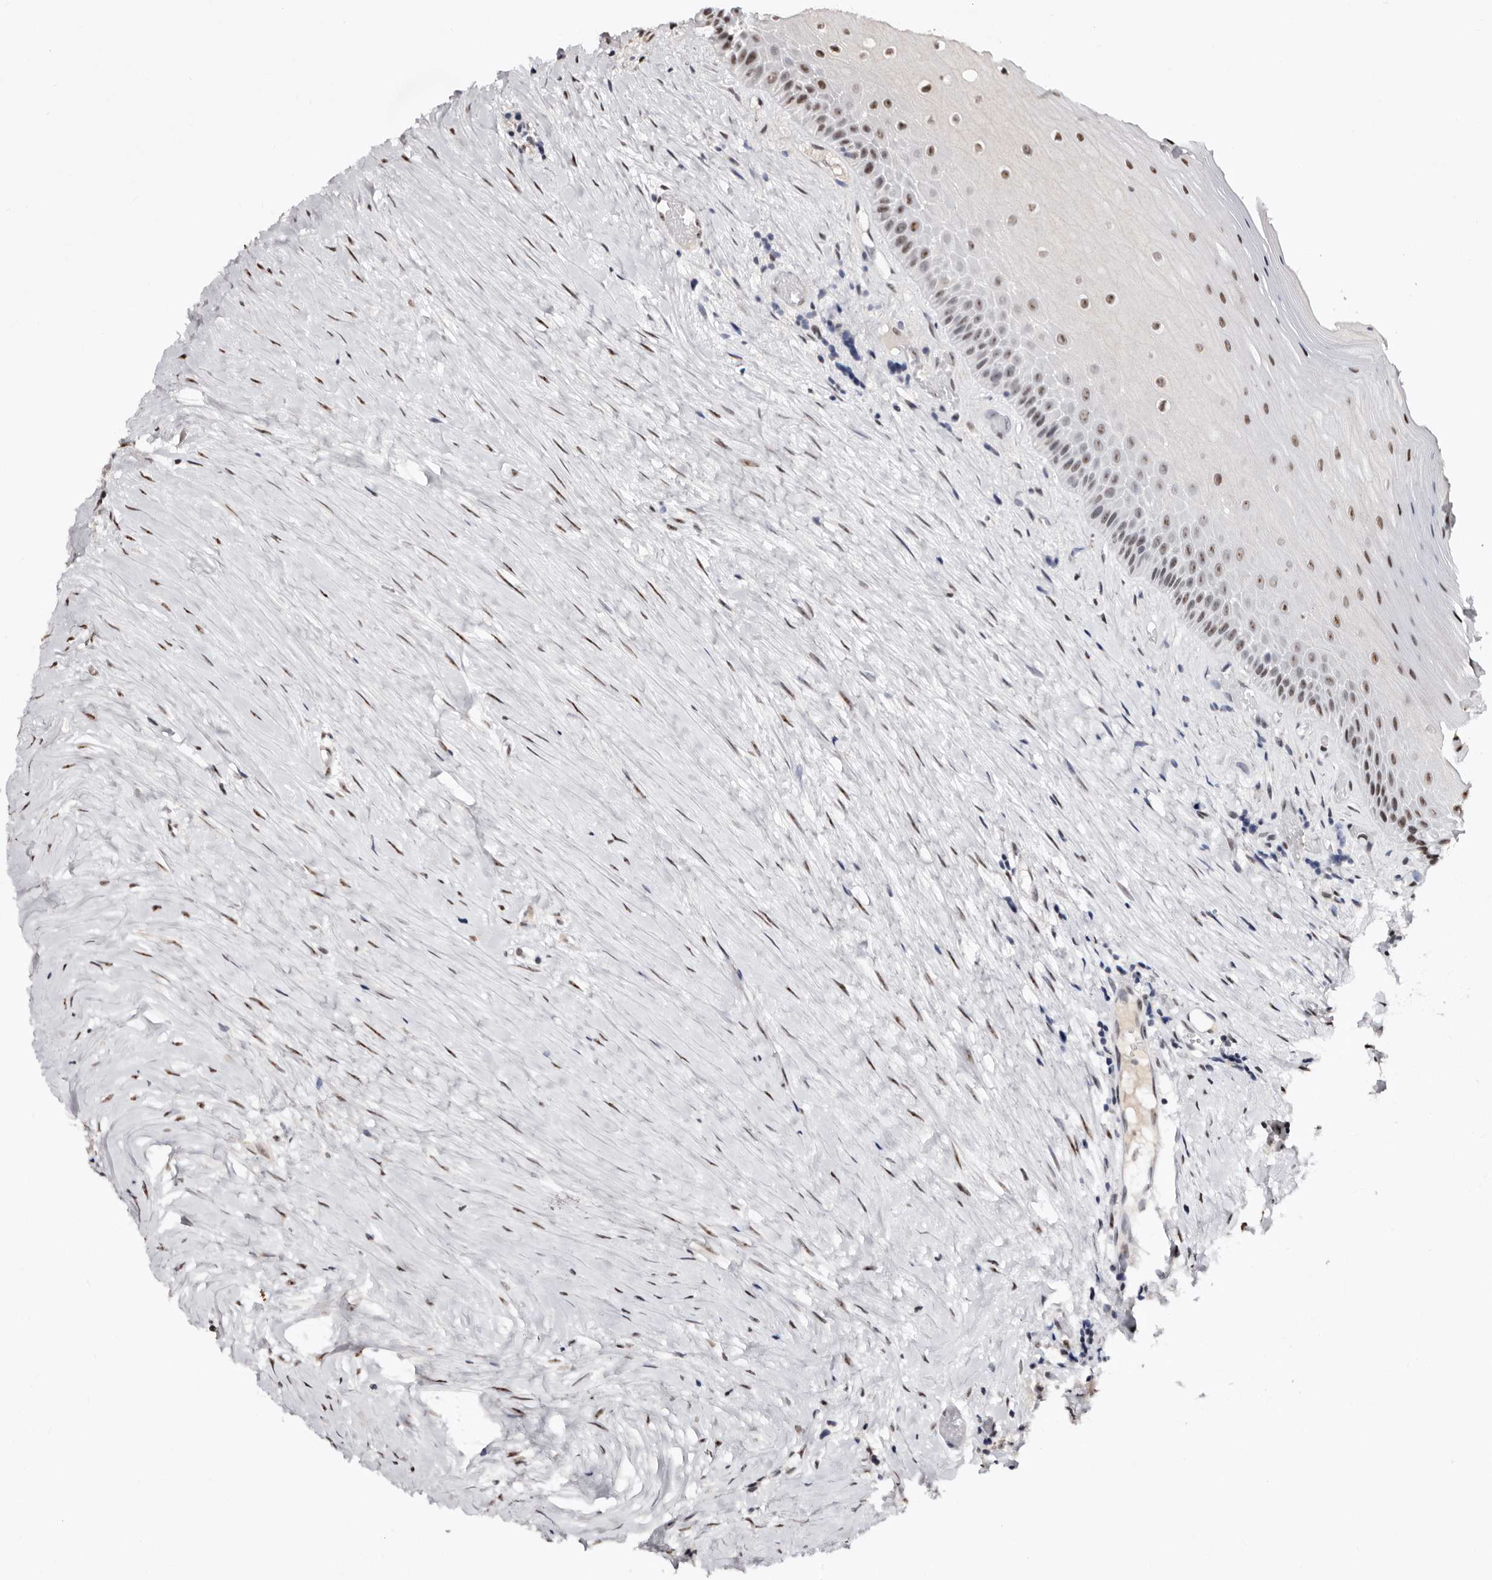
{"staining": {"intensity": "moderate", "quantity": ">75%", "location": "nuclear"}, "tissue": "oral mucosa", "cell_type": "Squamous epithelial cells", "image_type": "normal", "snomed": [{"axis": "morphology", "description": "Normal tissue, NOS"}, {"axis": "topography", "description": "Skeletal muscle"}, {"axis": "topography", "description": "Oral tissue"}, {"axis": "topography", "description": "Peripheral nerve tissue"}], "caption": "The immunohistochemical stain shows moderate nuclear staining in squamous epithelial cells of normal oral mucosa.", "gene": "ANAPC11", "patient": {"sex": "female", "age": 84}}